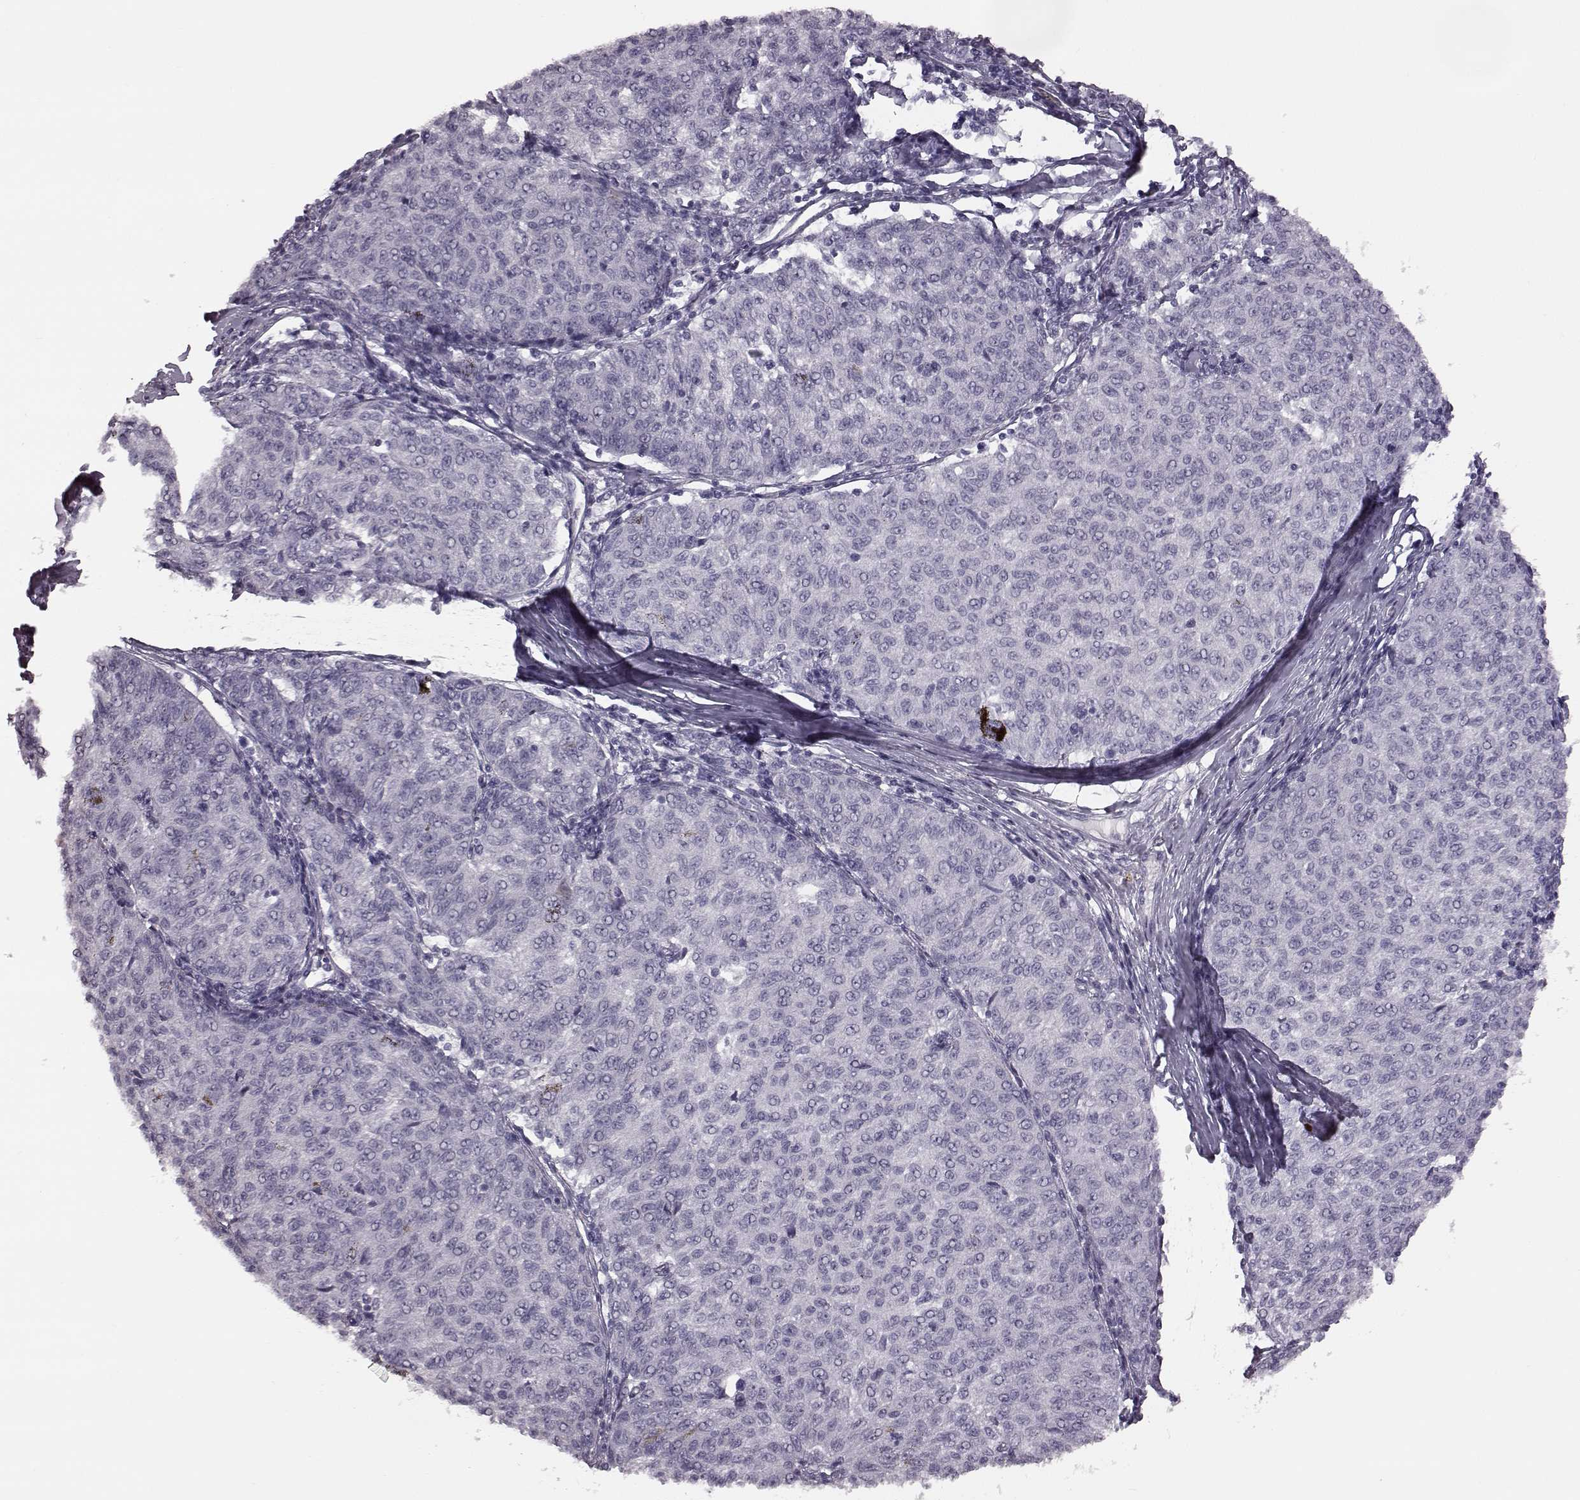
{"staining": {"intensity": "negative", "quantity": "none", "location": "none"}, "tissue": "melanoma", "cell_type": "Tumor cells", "image_type": "cancer", "snomed": [{"axis": "morphology", "description": "Malignant melanoma, NOS"}, {"axis": "topography", "description": "Skin"}], "caption": "Human melanoma stained for a protein using IHC shows no positivity in tumor cells.", "gene": "ZNF433", "patient": {"sex": "female", "age": 72}}